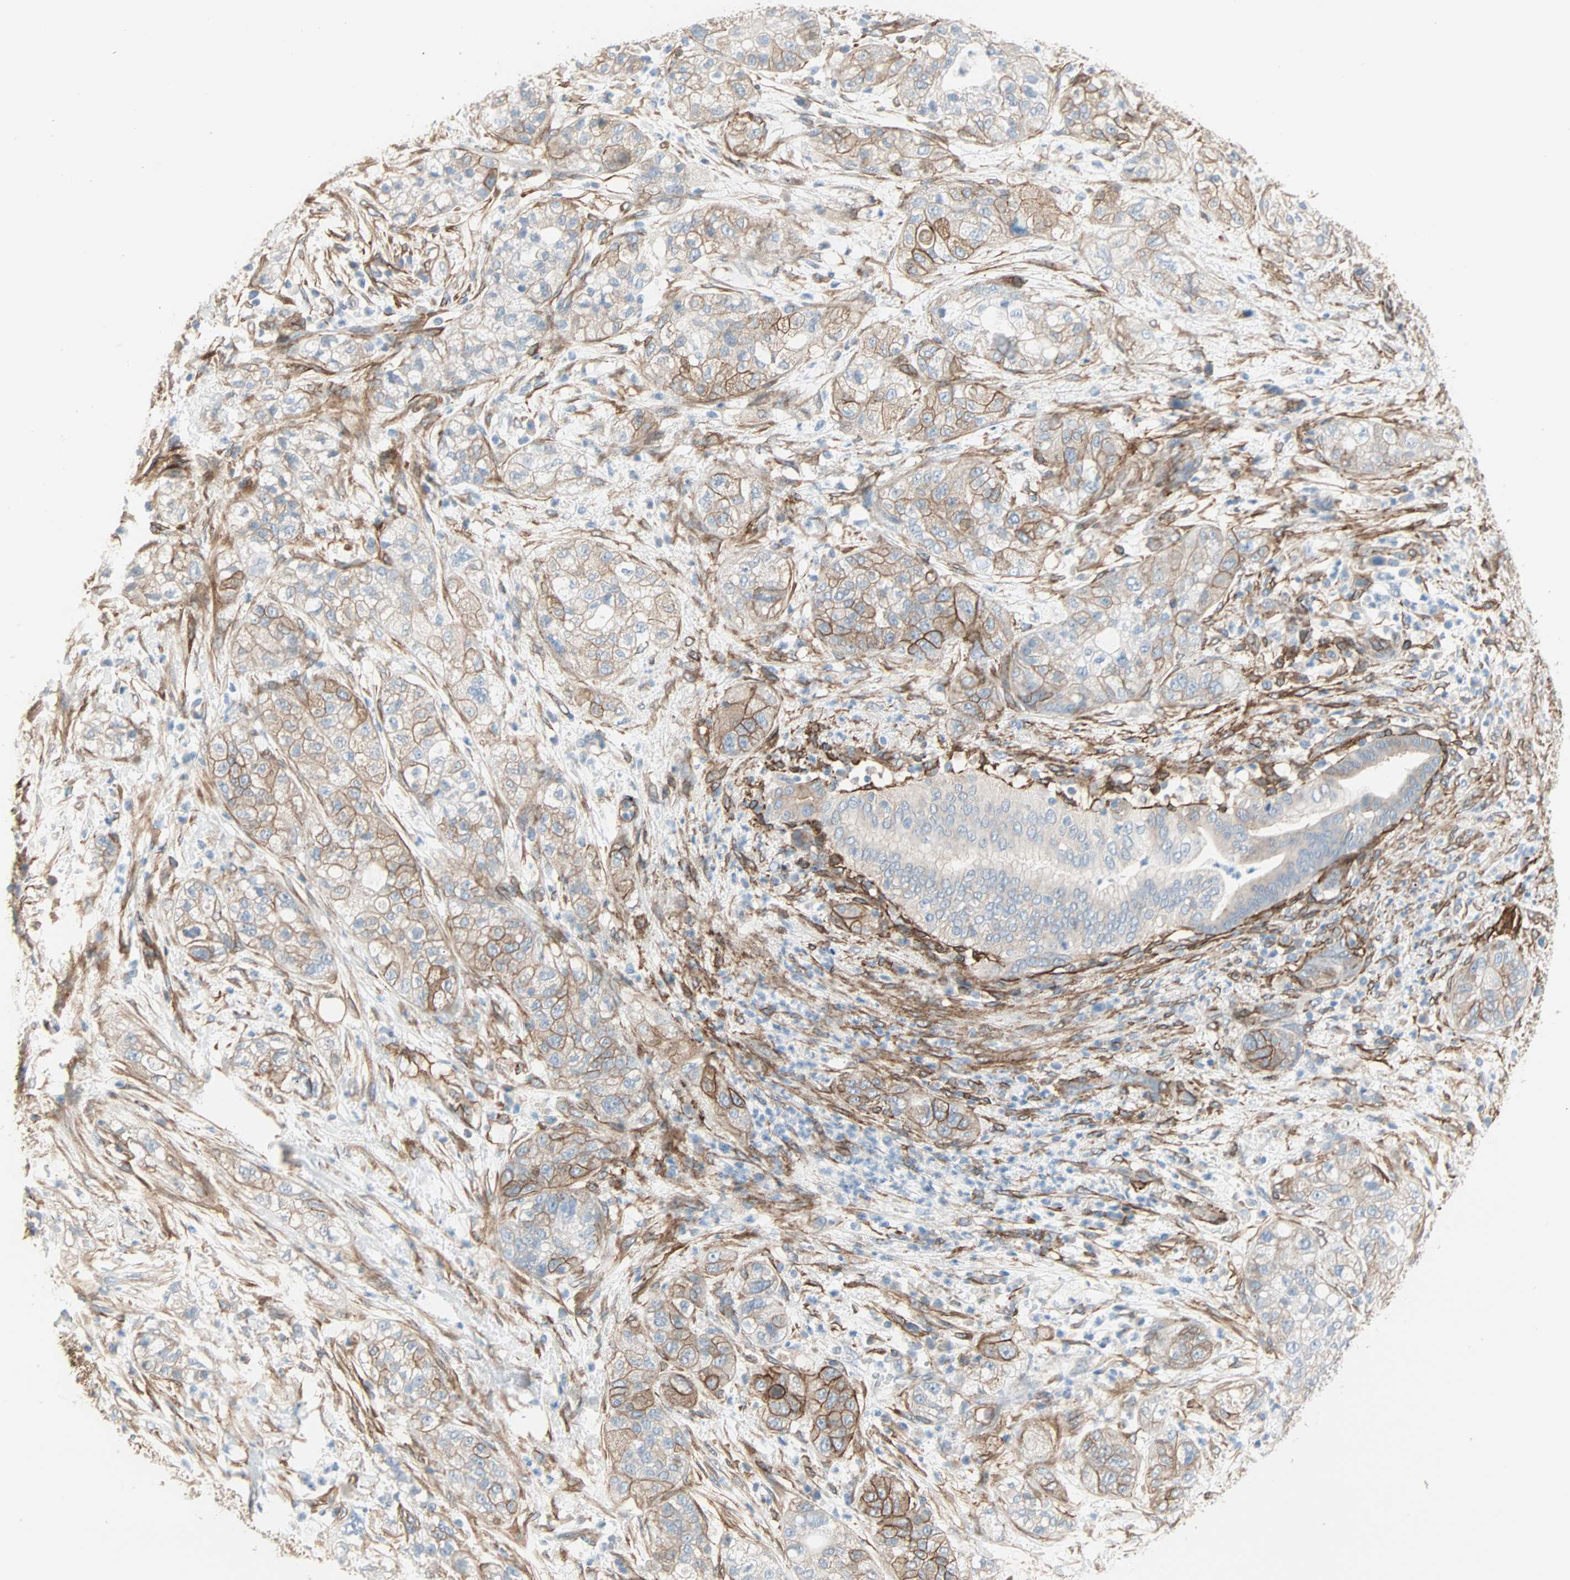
{"staining": {"intensity": "moderate", "quantity": ">75%", "location": "cytoplasmic/membranous"}, "tissue": "pancreatic cancer", "cell_type": "Tumor cells", "image_type": "cancer", "snomed": [{"axis": "morphology", "description": "Adenocarcinoma, NOS"}, {"axis": "topography", "description": "Pancreas"}], "caption": "Pancreatic cancer tissue displays moderate cytoplasmic/membranous positivity in approximately >75% of tumor cells, visualized by immunohistochemistry.", "gene": "EPB41L2", "patient": {"sex": "female", "age": 78}}